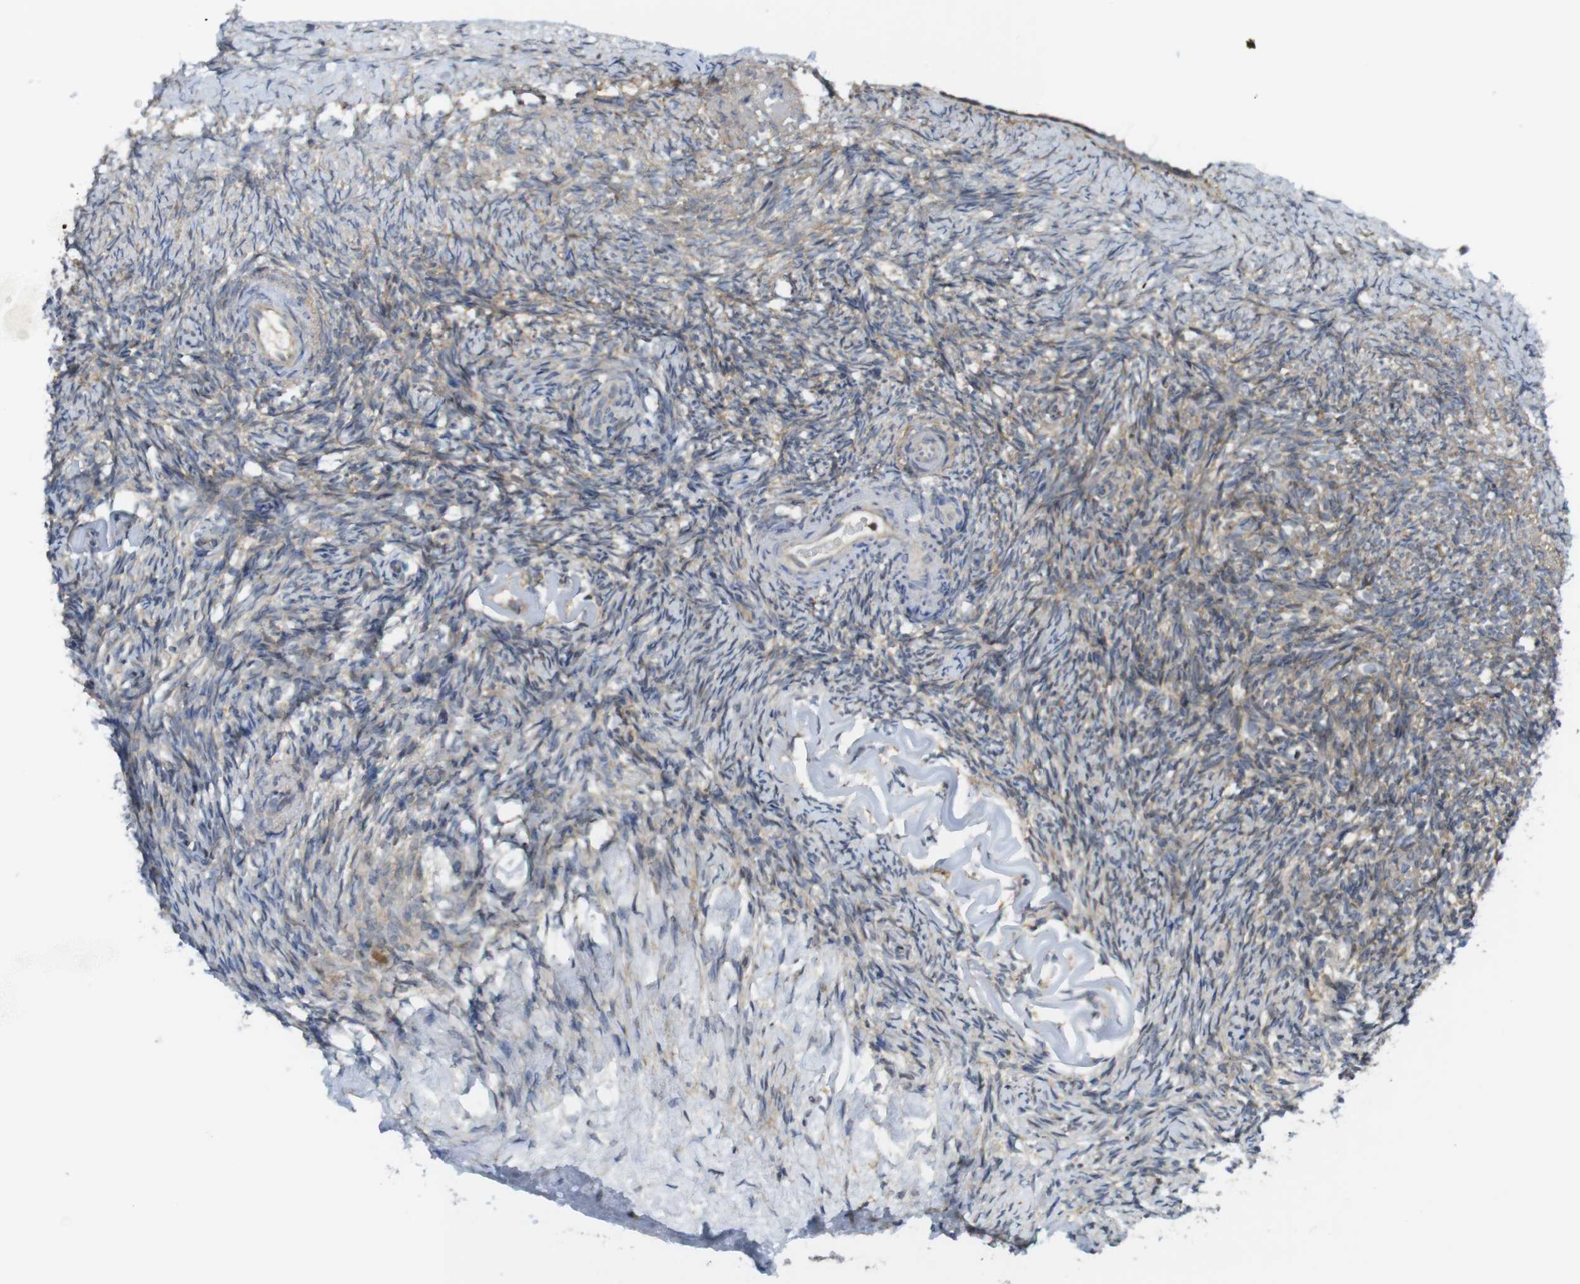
{"staining": {"intensity": "weak", "quantity": "<25%", "location": "cytoplasmic/membranous,nuclear"}, "tissue": "ovary", "cell_type": "Ovarian stroma cells", "image_type": "normal", "snomed": [{"axis": "morphology", "description": "Normal tissue, NOS"}, {"axis": "topography", "description": "Ovary"}], "caption": "DAB (3,3'-diaminobenzidine) immunohistochemical staining of benign human ovary exhibits no significant staining in ovarian stroma cells.", "gene": "RCC1", "patient": {"sex": "female", "age": 60}}